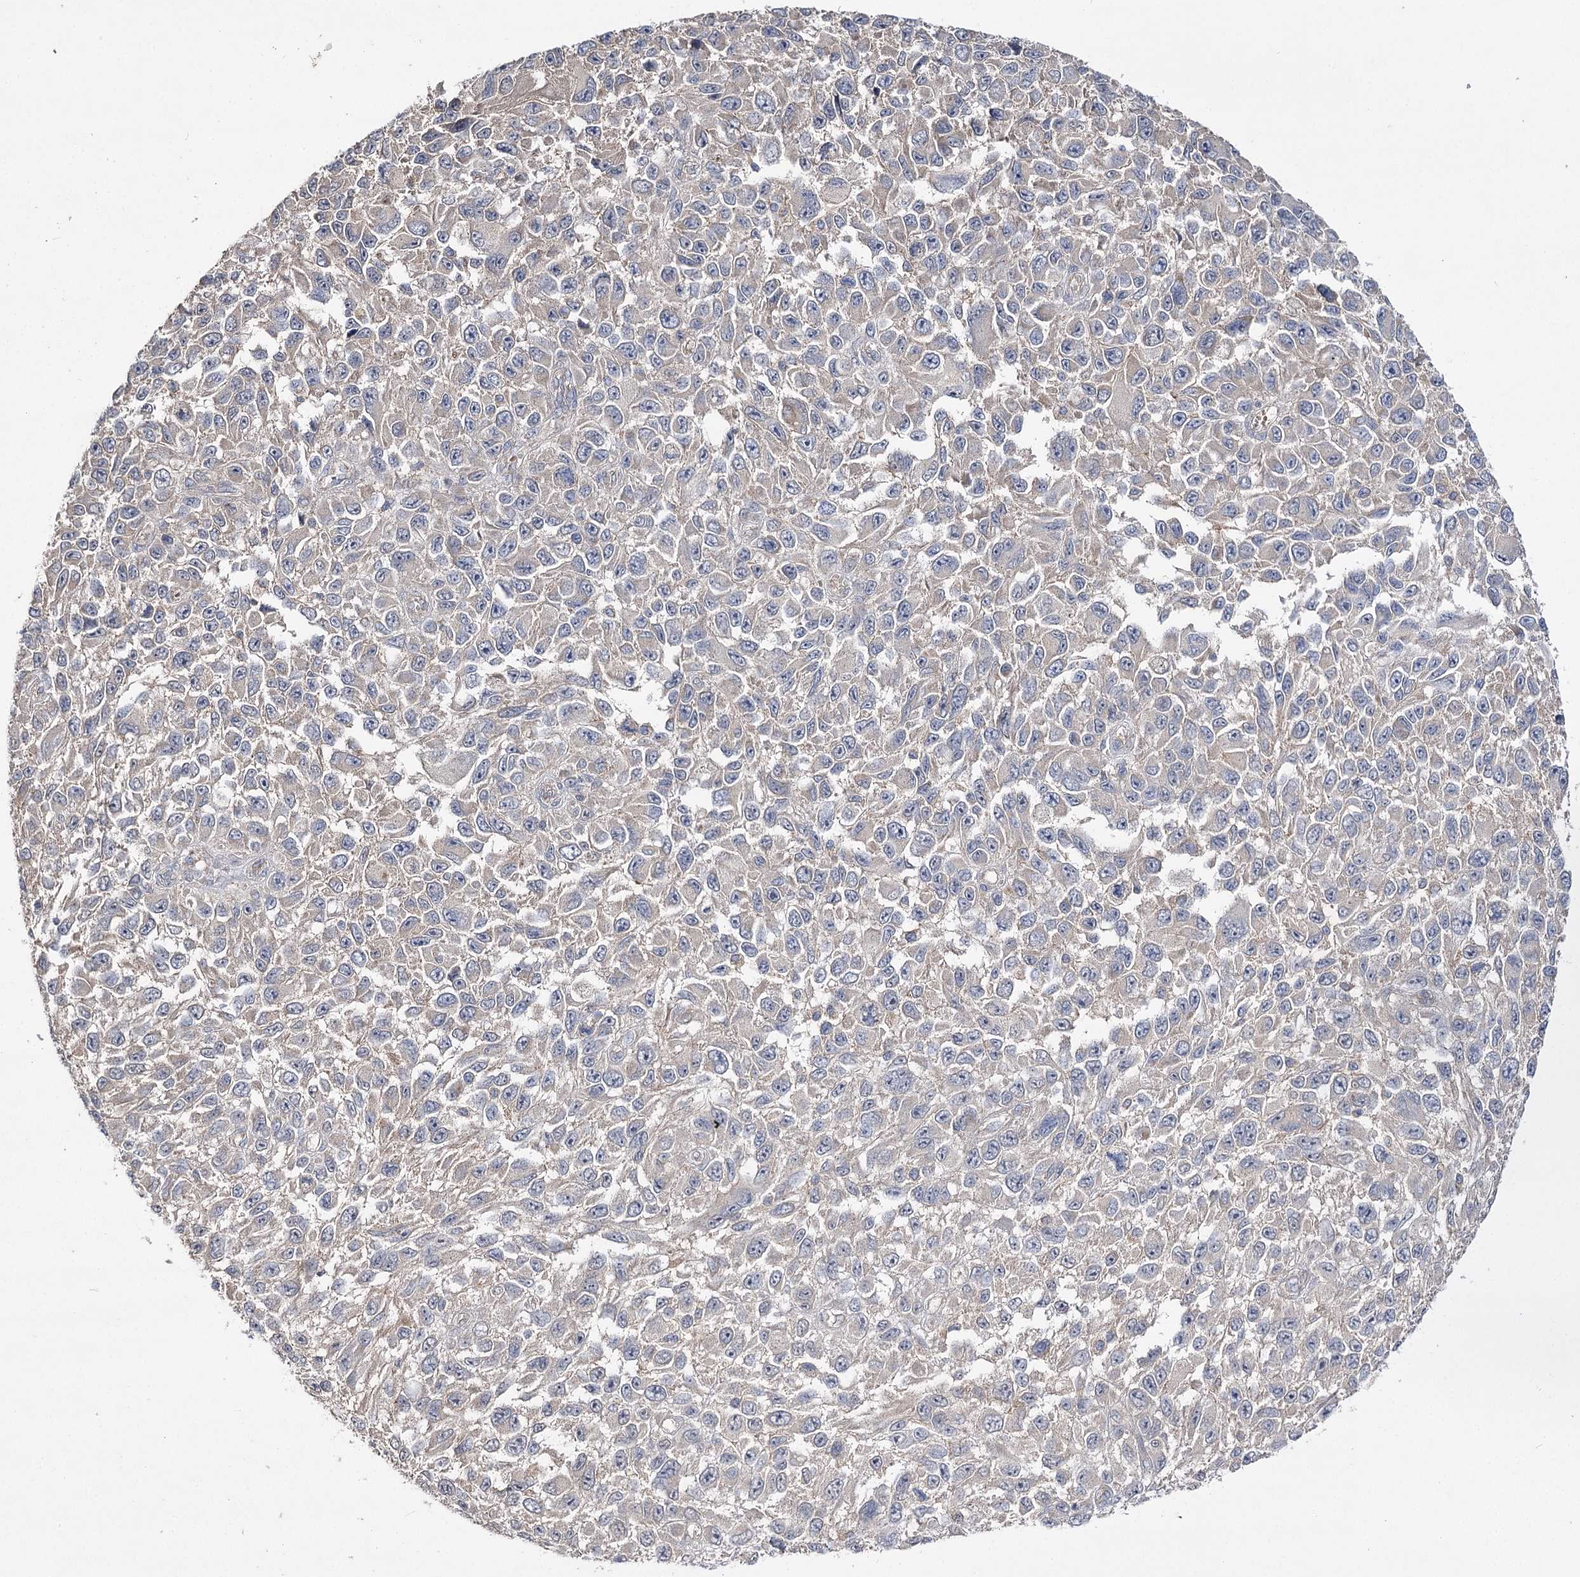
{"staining": {"intensity": "negative", "quantity": "none", "location": "none"}, "tissue": "melanoma", "cell_type": "Tumor cells", "image_type": "cancer", "snomed": [{"axis": "morphology", "description": "Malignant melanoma, NOS"}, {"axis": "topography", "description": "Skin"}], "caption": "High power microscopy histopathology image of an immunohistochemistry photomicrograph of melanoma, revealing no significant expression in tumor cells.", "gene": "AURKC", "patient": {"sex": "female", "age": 96}}